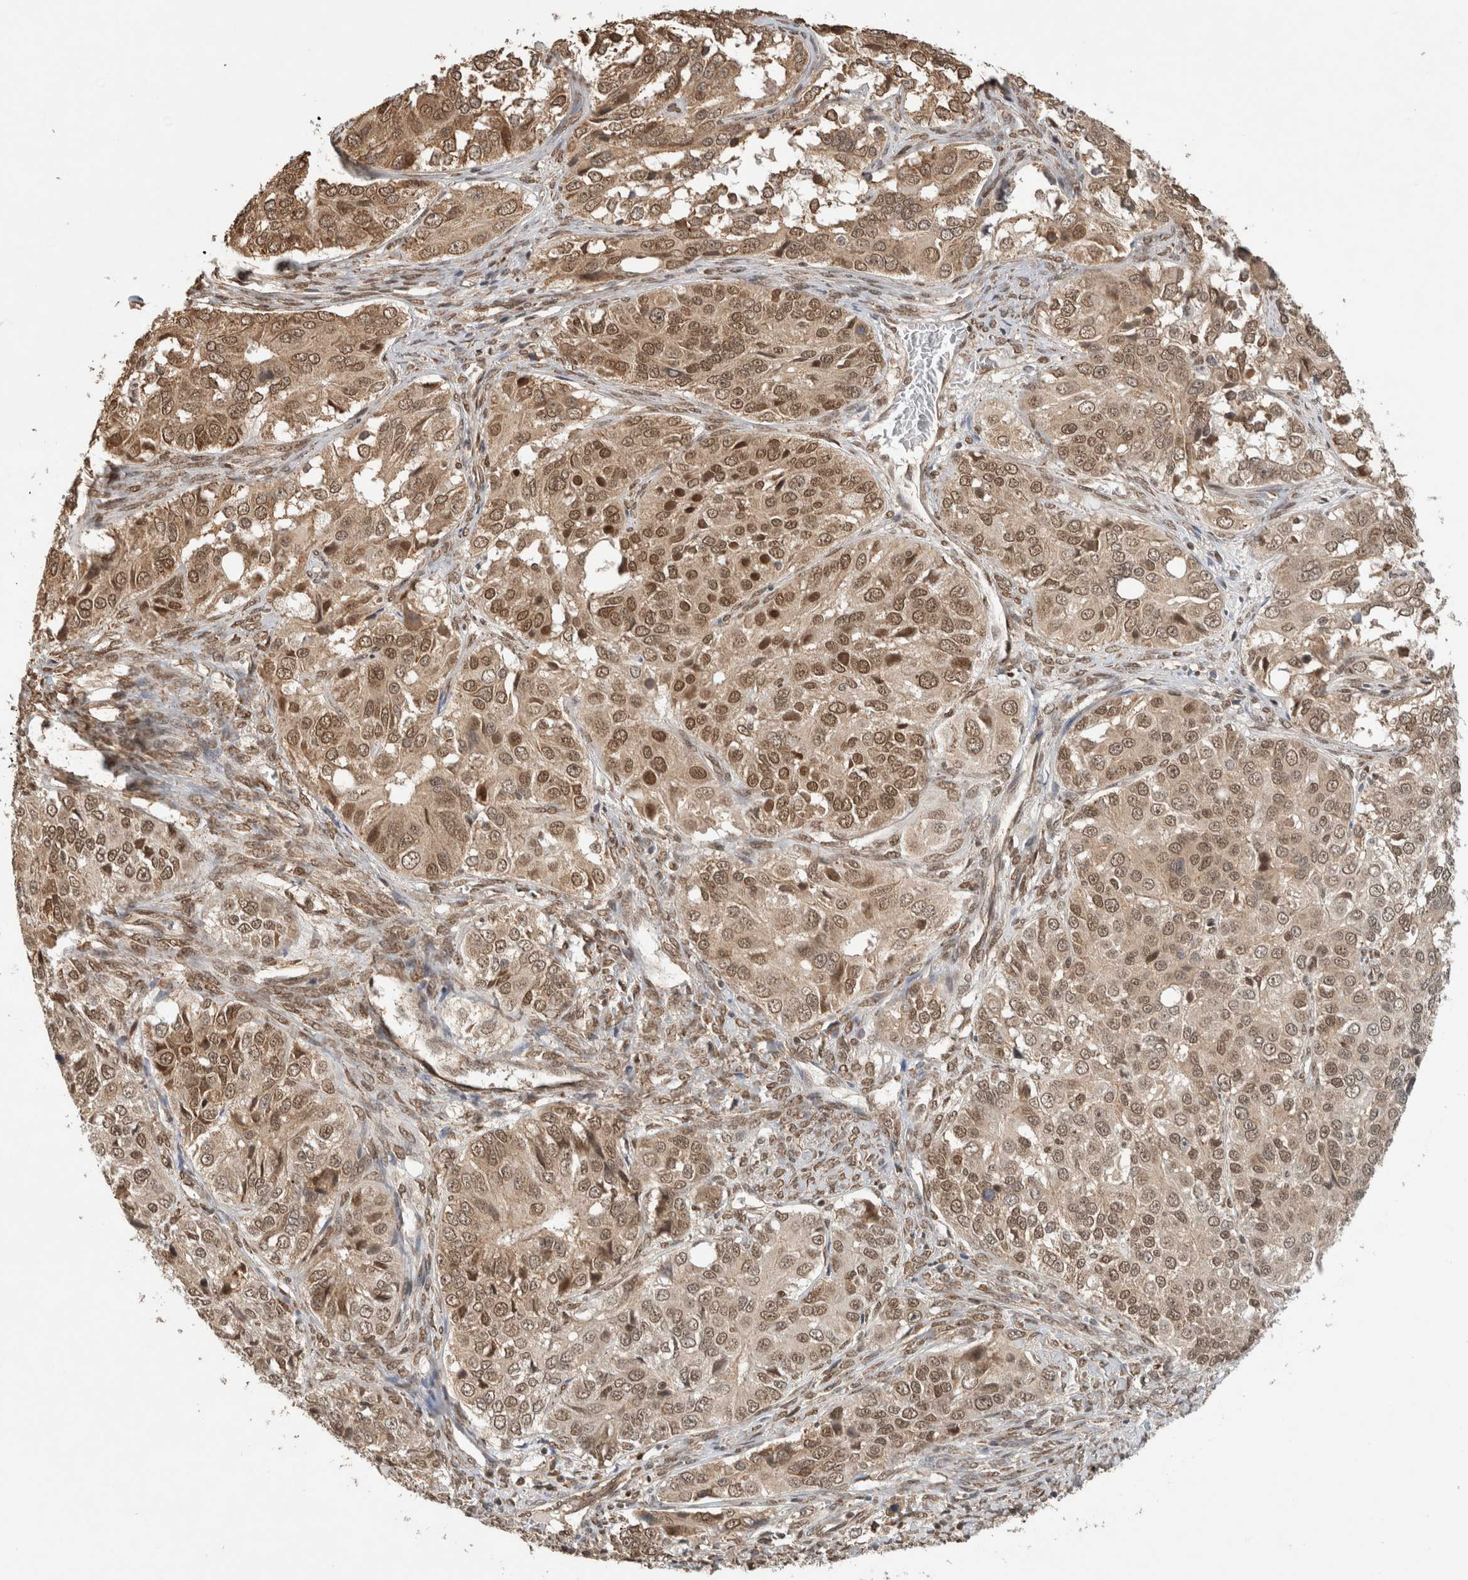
{"staining": {"intensity": "moderate", "quantity": ">75%", "location": "nuclear"}, "tissue": "ovarian cancer", "cell_type": "Tumor cells", "image_type": "cancer", "snomed": [{"axis": "morphology", "description": "Carcinoma, endometroid"}, {"axis": "topography", "description": "Ovary"}], "caption": "Immunohistochemistry of ovarian cancer (endometroid carcinoma) shows medium levels of moderate nuclear positivity in about >75% of tumor cells.", "gene": "C1orf21", "patient": {"sex": "female", "age": 51}}